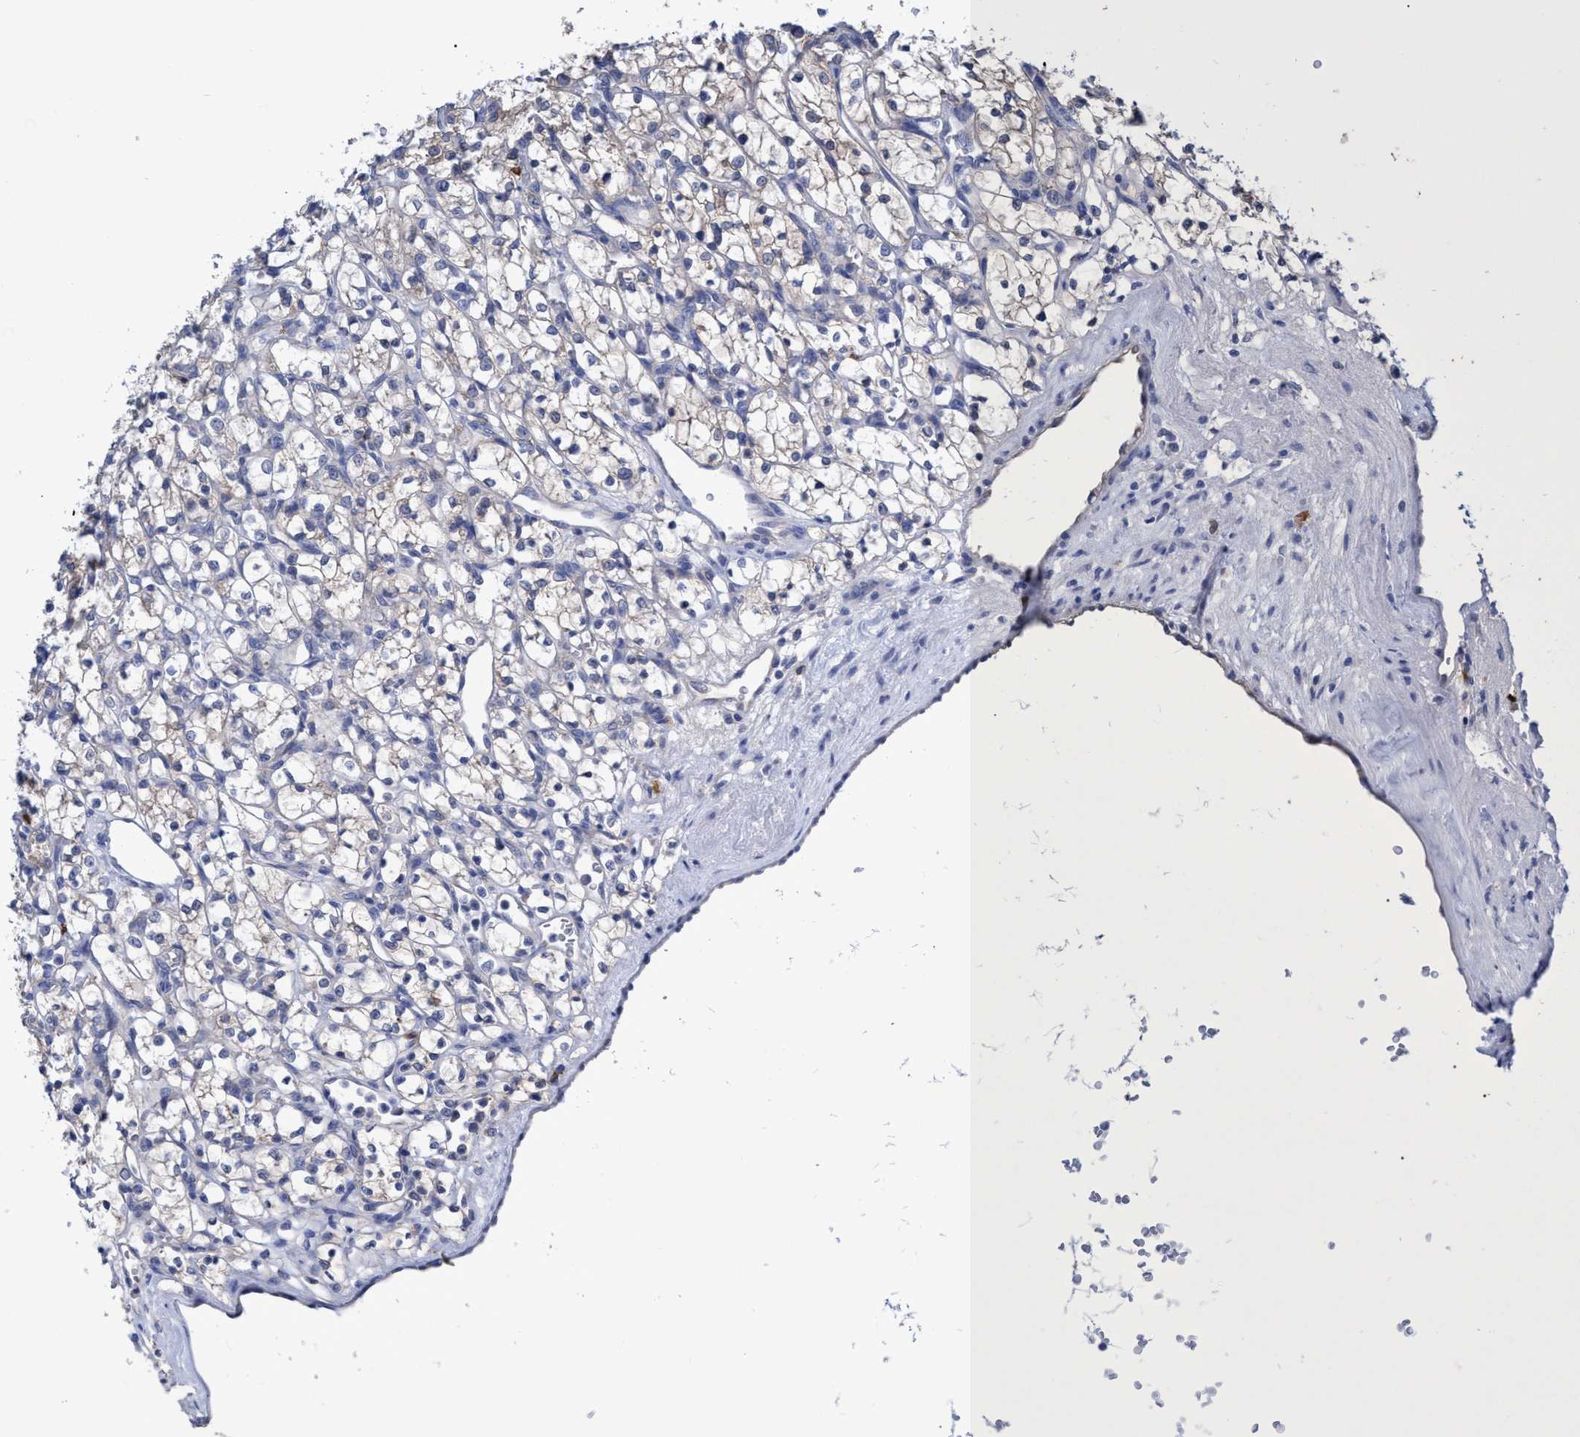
{"staining": {"intensity": "negative", "quantity": "none", "location": "none"}, "tissue": "renal cancer", "cell_type": "Tumor cells", "image_type": "cancer", "snomed": [{"axis": "morphology", "description": "Adenocarcinoma, NOS"}, {"axis": "topography", "description": "Kidney"}], "caption": "The photomicrograph demonstrates no staining of tumor cells in adenocarcinoma (renal).", "gene": "SVEP1", "patient": {"sex": "female", "age": 69}}